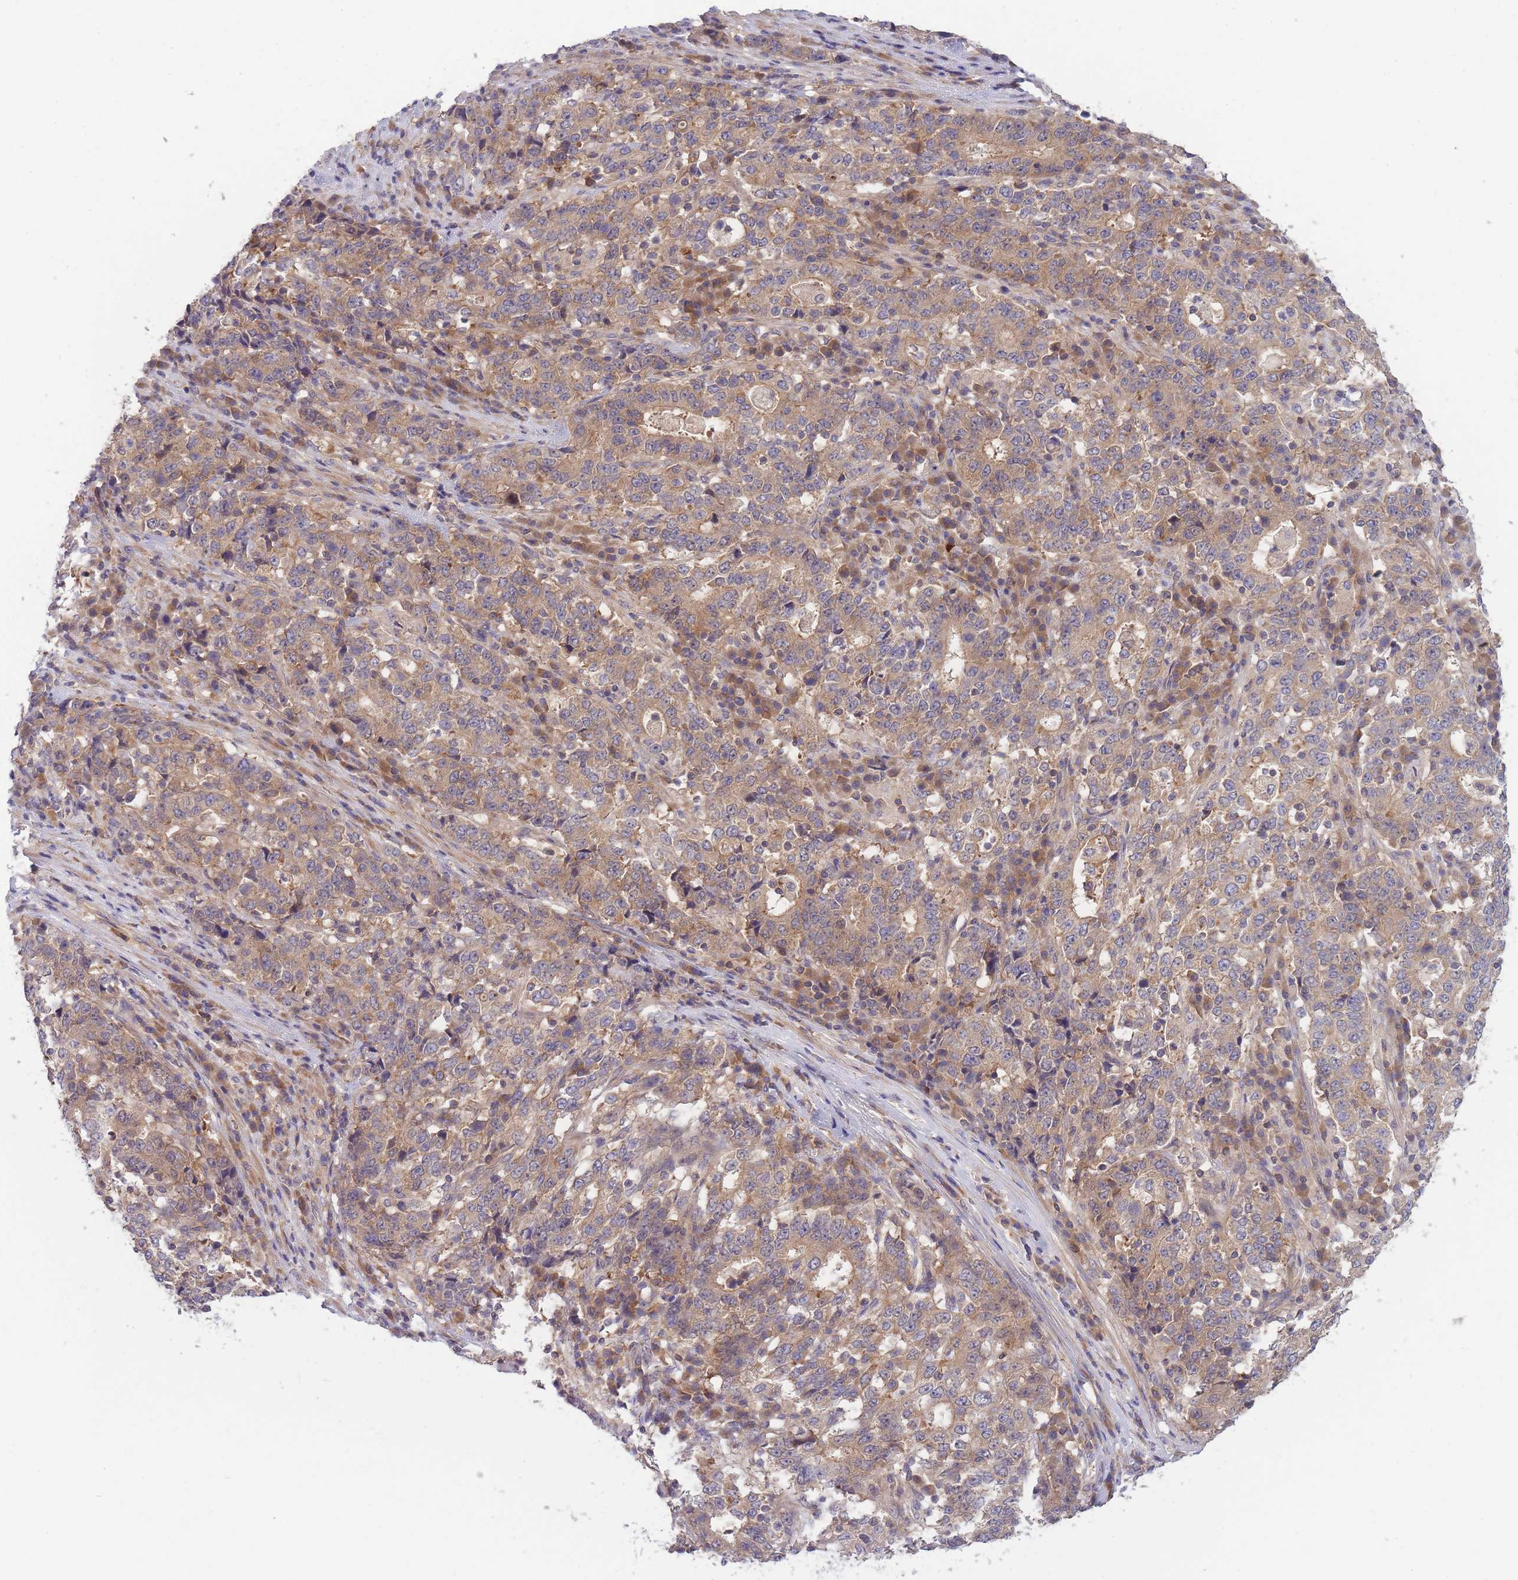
{"staining": {"intensity": "weak", "quantity": ">75%", "location": "cytoplasmic/membranous"}, "tissue": "stomach cancer", "cell_type": "Tumor cells", "image_type": "cancer", "snomed": [{"axis": "morphology", "description": "Adenocarcinoma, NOS"}, {"axis": "topography", "description": "Stomach"}], "caption": "Tumor cells reveal low levels of weak cytoplasmic/membranous expression in approximately >75% of cells in human stomach cancer (adenocarcinoma). (DAB IHC with brightfield microscopy, high magnification).", "gene": "PFDN6", "patient": {"sex": "male", "age": 59}}